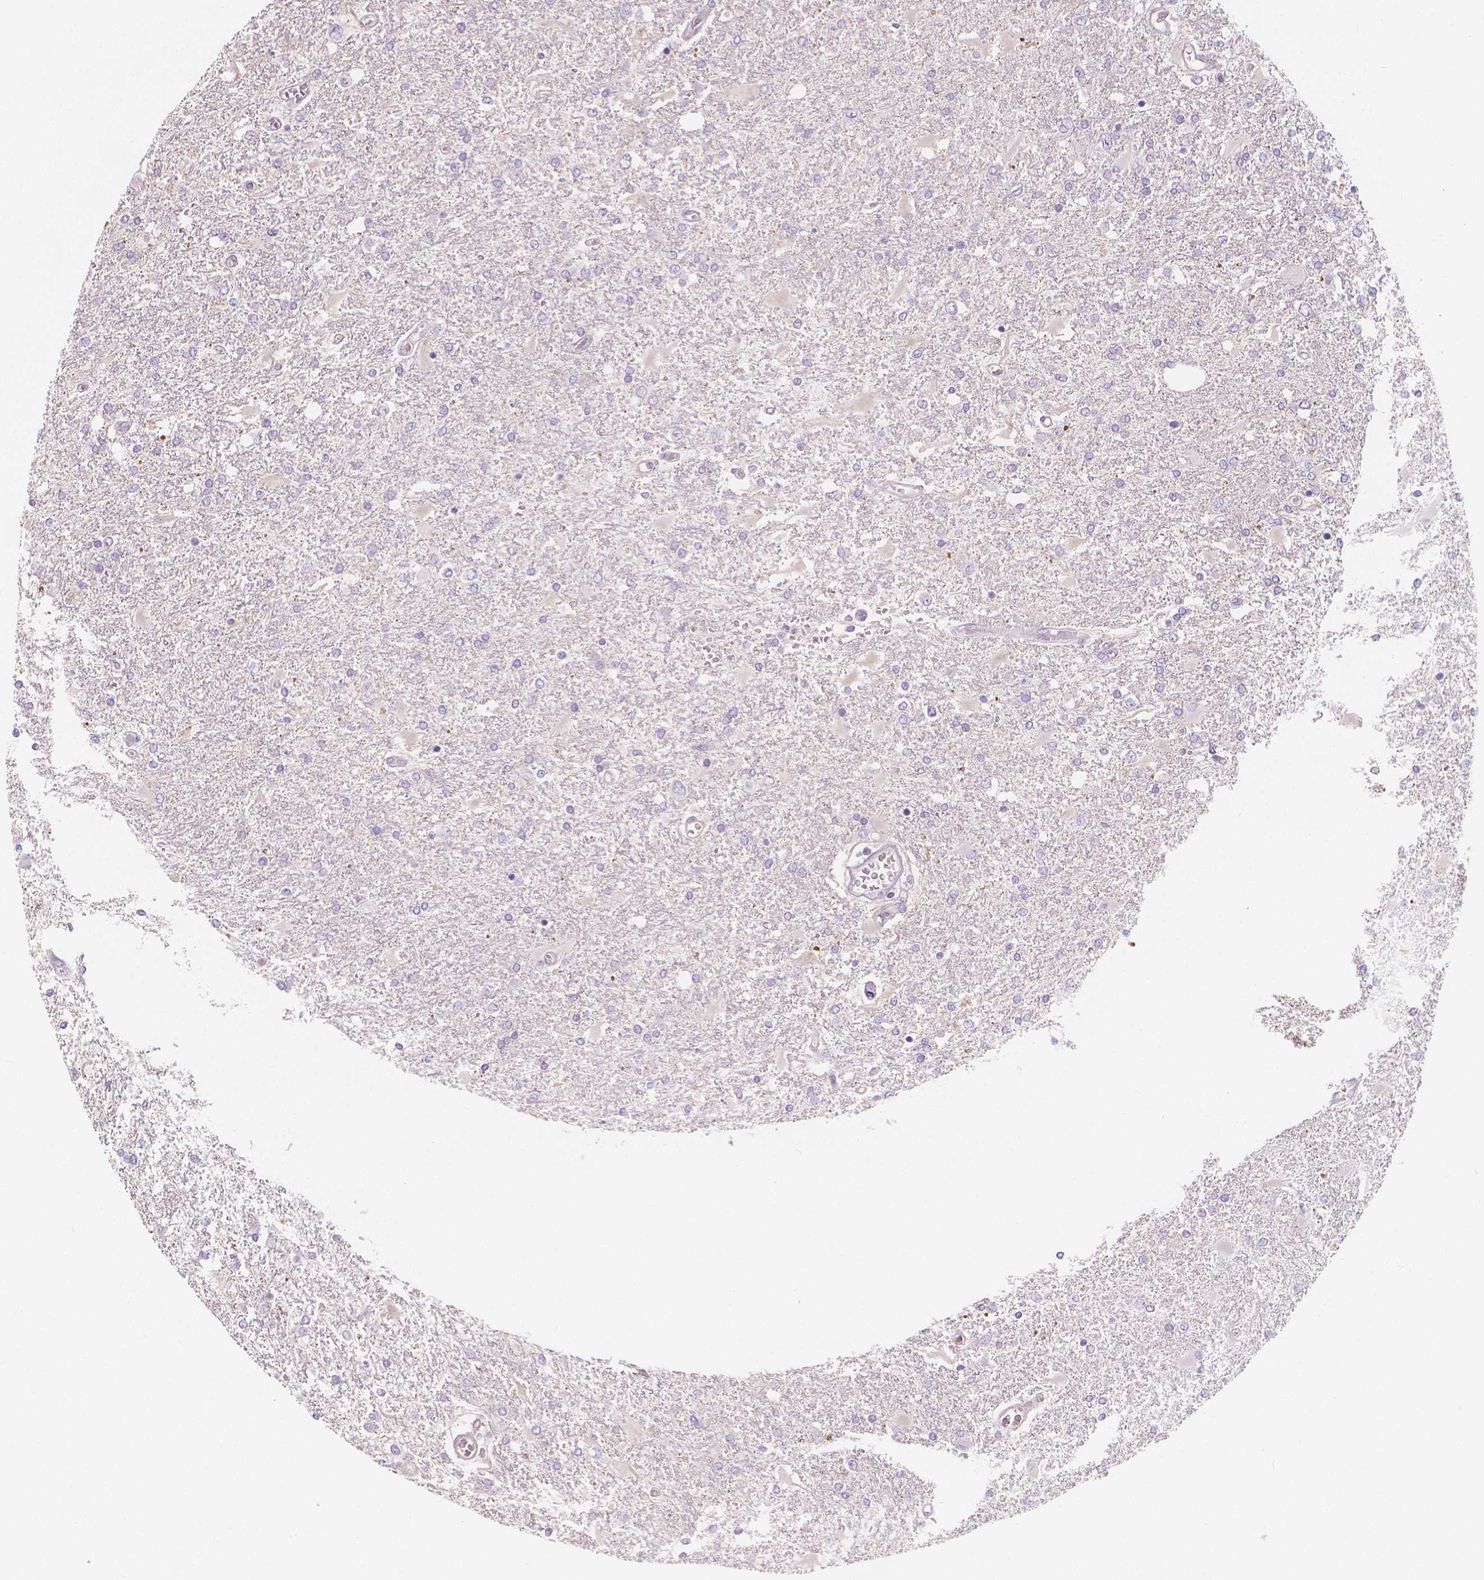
{"staining": {"intensity": "negative", "quantity": "none", "location": "none"}, "tissue": "glioma", "cell_type": "Tumor cells", "image_type": "cancer", "snomed": [{"axis": "morphology", "description": "Glioma, malignant, High grade"}, {"axis": "topography", "description": "Cerebral cortex"}], "caption": "Immunohistochemistry (IHC) of human malignant glioma (high-grade) displays no positivity in tumor cells. (IHC, brightfield microscopy, high magnification).", "gene": "APOA4", "patient": {"sex": "male", "age": 79}}